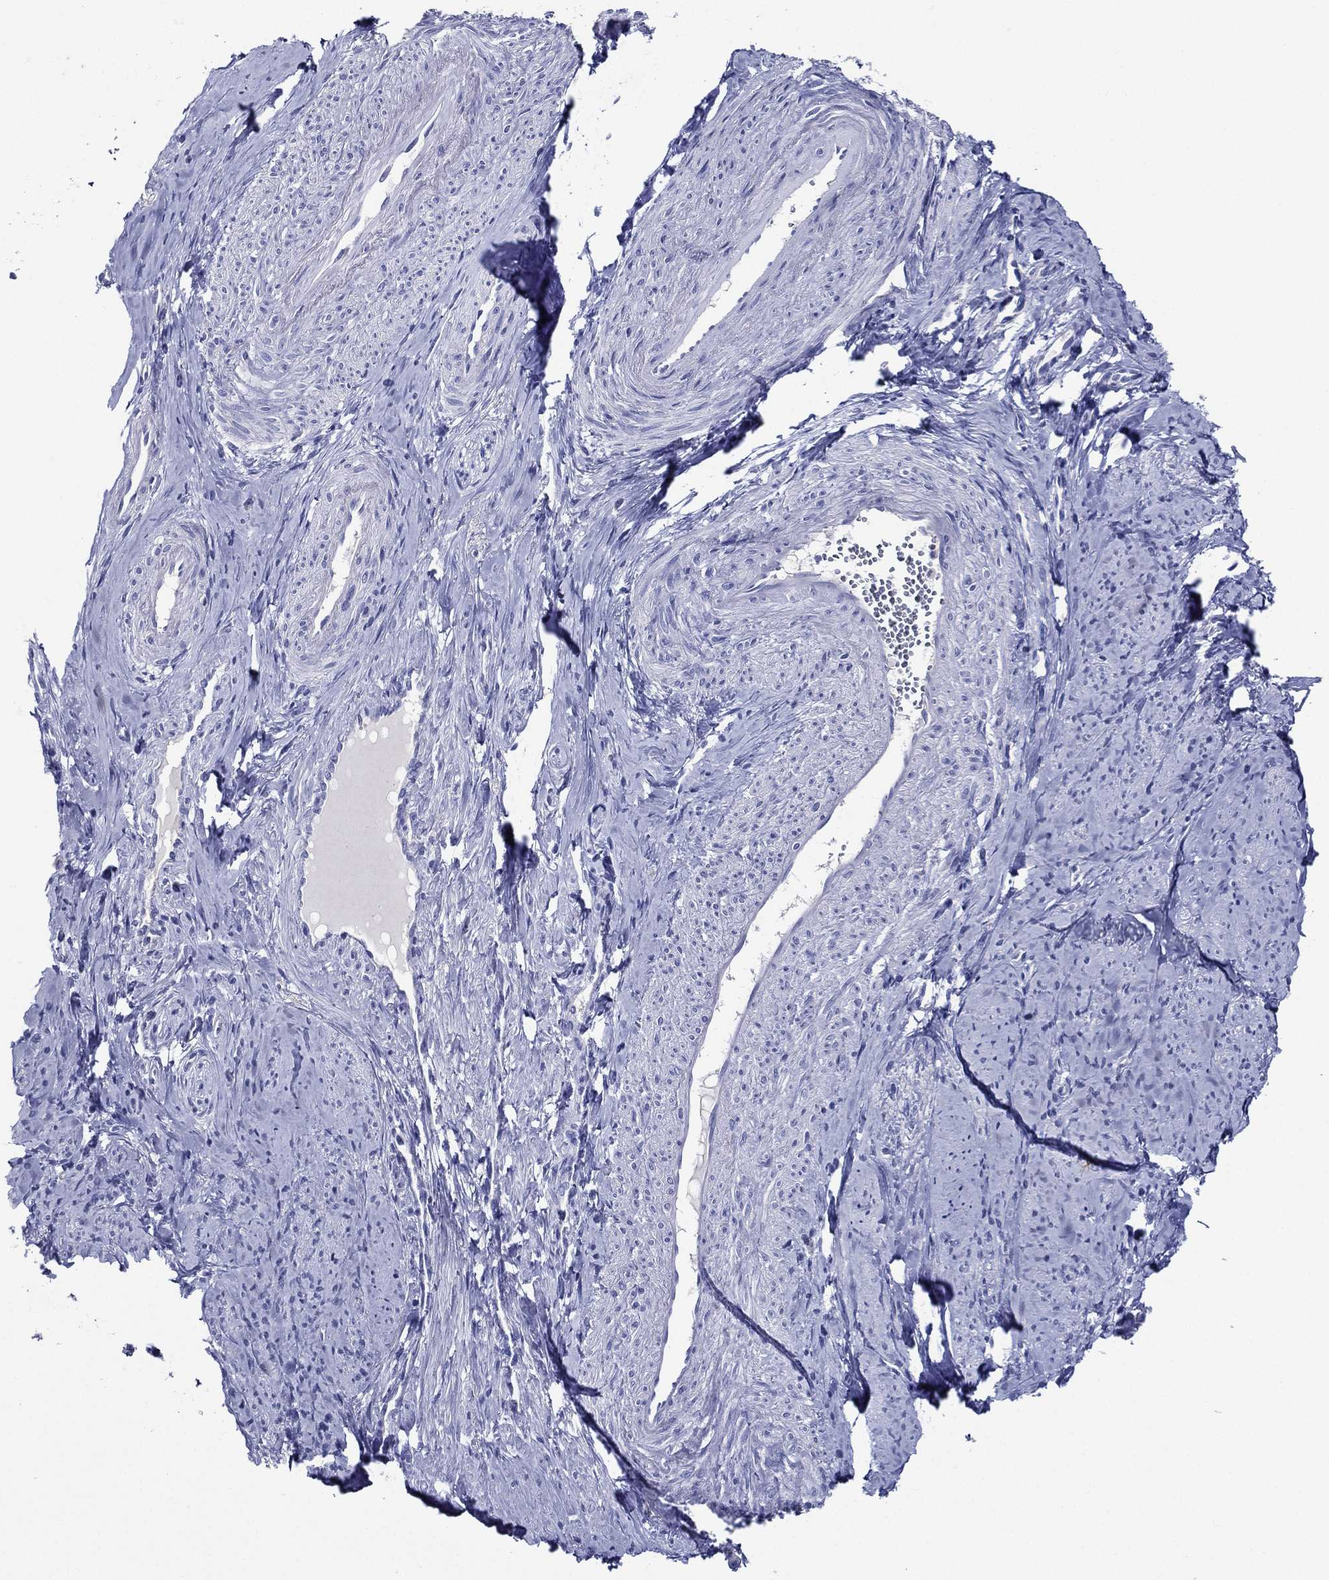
{"staining": {"intensity": "negative", "quantity": "none", "location": "none"}, "tissue": "smooth muscle", "cell_type": "Smooth muscle cells", "image_type": "normal", "snomed": [{"axis": "morphology", "description": "Normal tissue, NOS"}, {"axis": "topography", "description": "Smooth muscle"}], "caption": "Smooth muscle cells are negative for protein expression in normal human smooth muscle. The staining was performed using DAB (3,3'-diaminobenzidine) to visualize the protein expression in brown, while the nuclei were stained in blue with hematoxylin (Magnification: 20x).", "gene": "ACE2", "patient": {"sex": "female", "age": 48}}